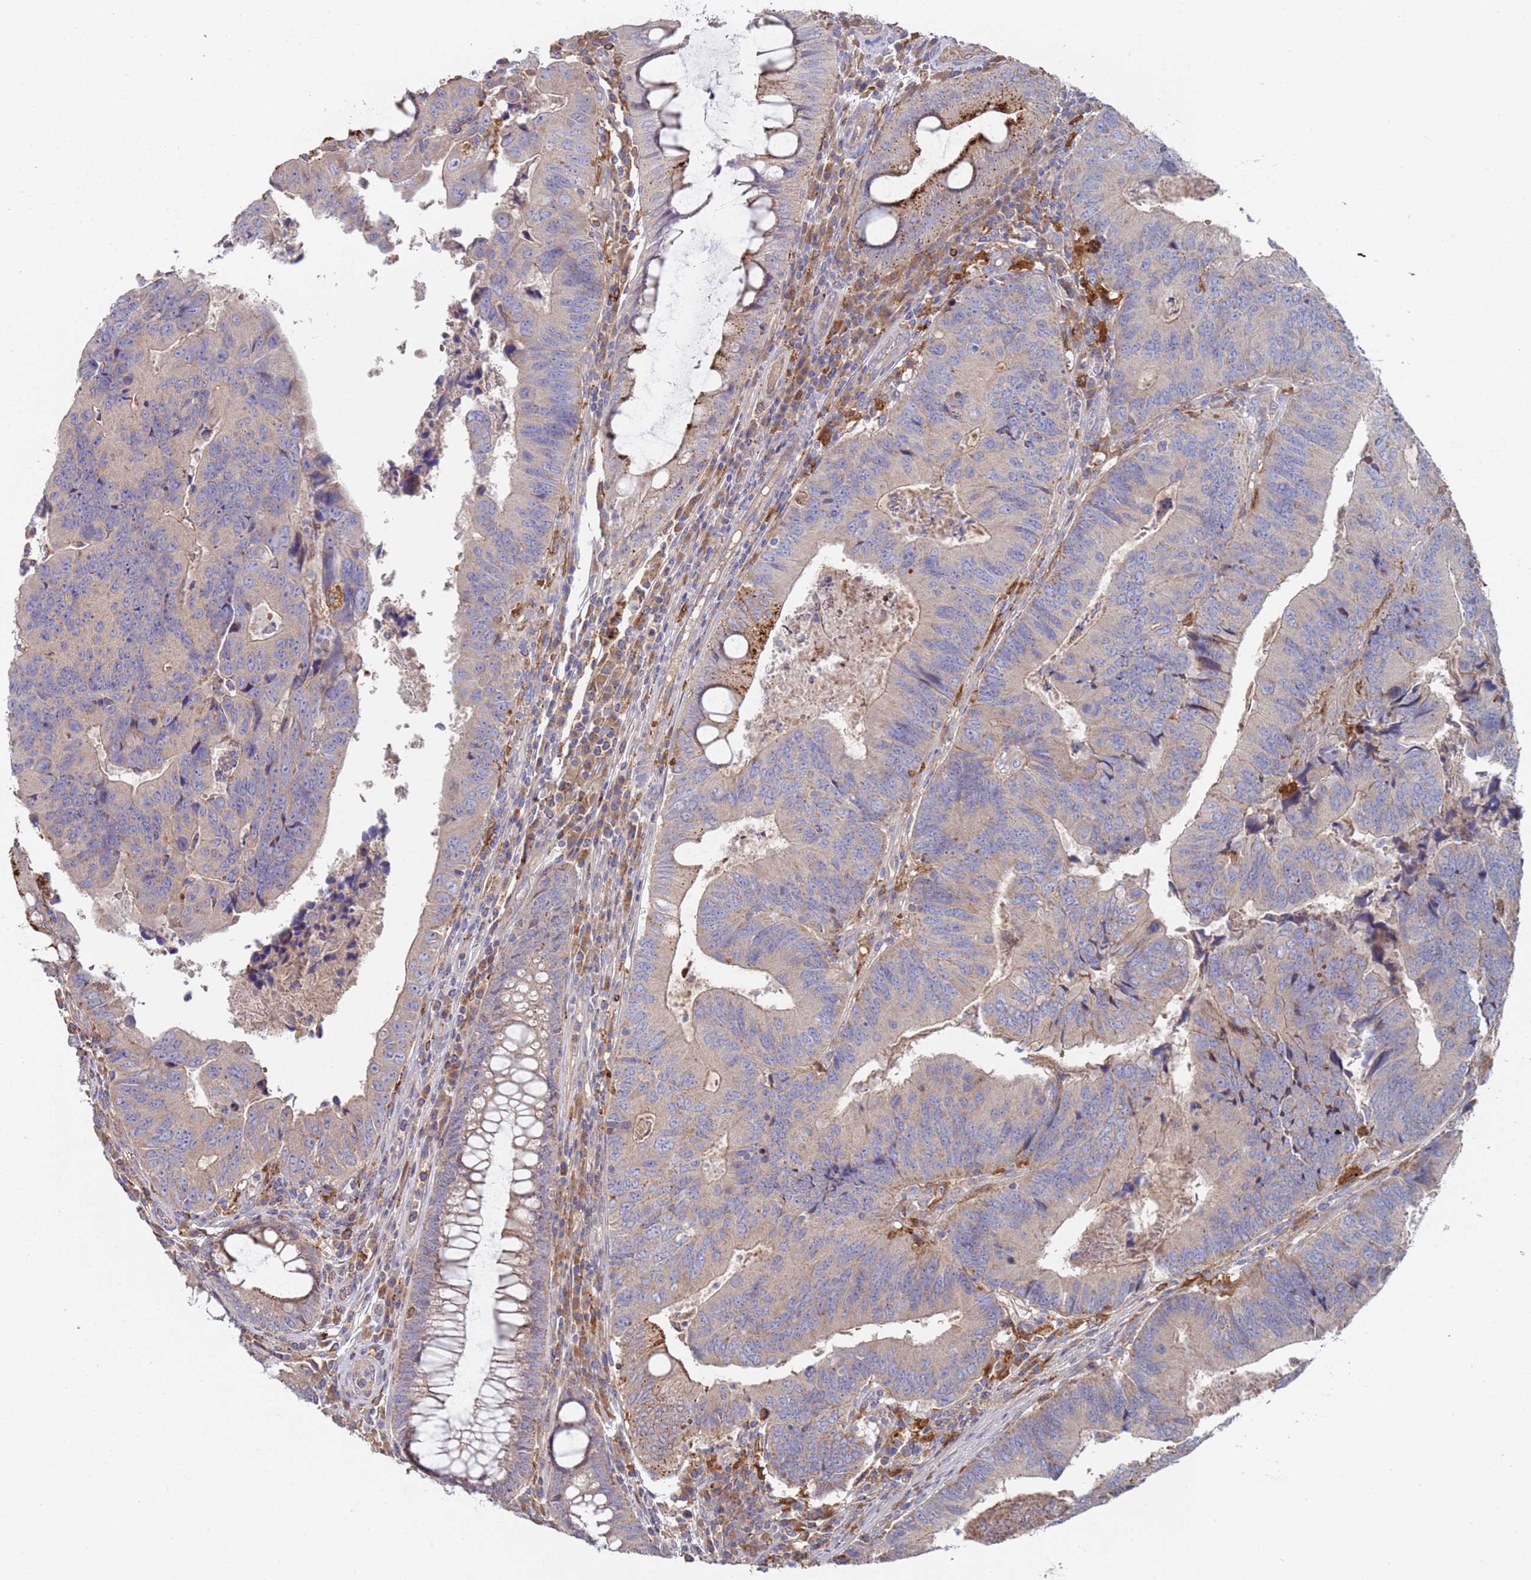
{"staining": {"intensity": "negative", "quantity": "none", "location": "none"}, "tissue": "colorectal cancer", "cell_type": "Tumor cells", "image_type": "cancer", "snomed": [{"axis": "morphology", "description": "Adenocarcinoma, NOS"}, {"axis": "topography", "description": "Colon"}], "caption": "There is no significant staining in tumor cells of colorectal adenocarcinoma.", "gene": "MALRD1", "patient": {"sex": "female", "age": 67}}